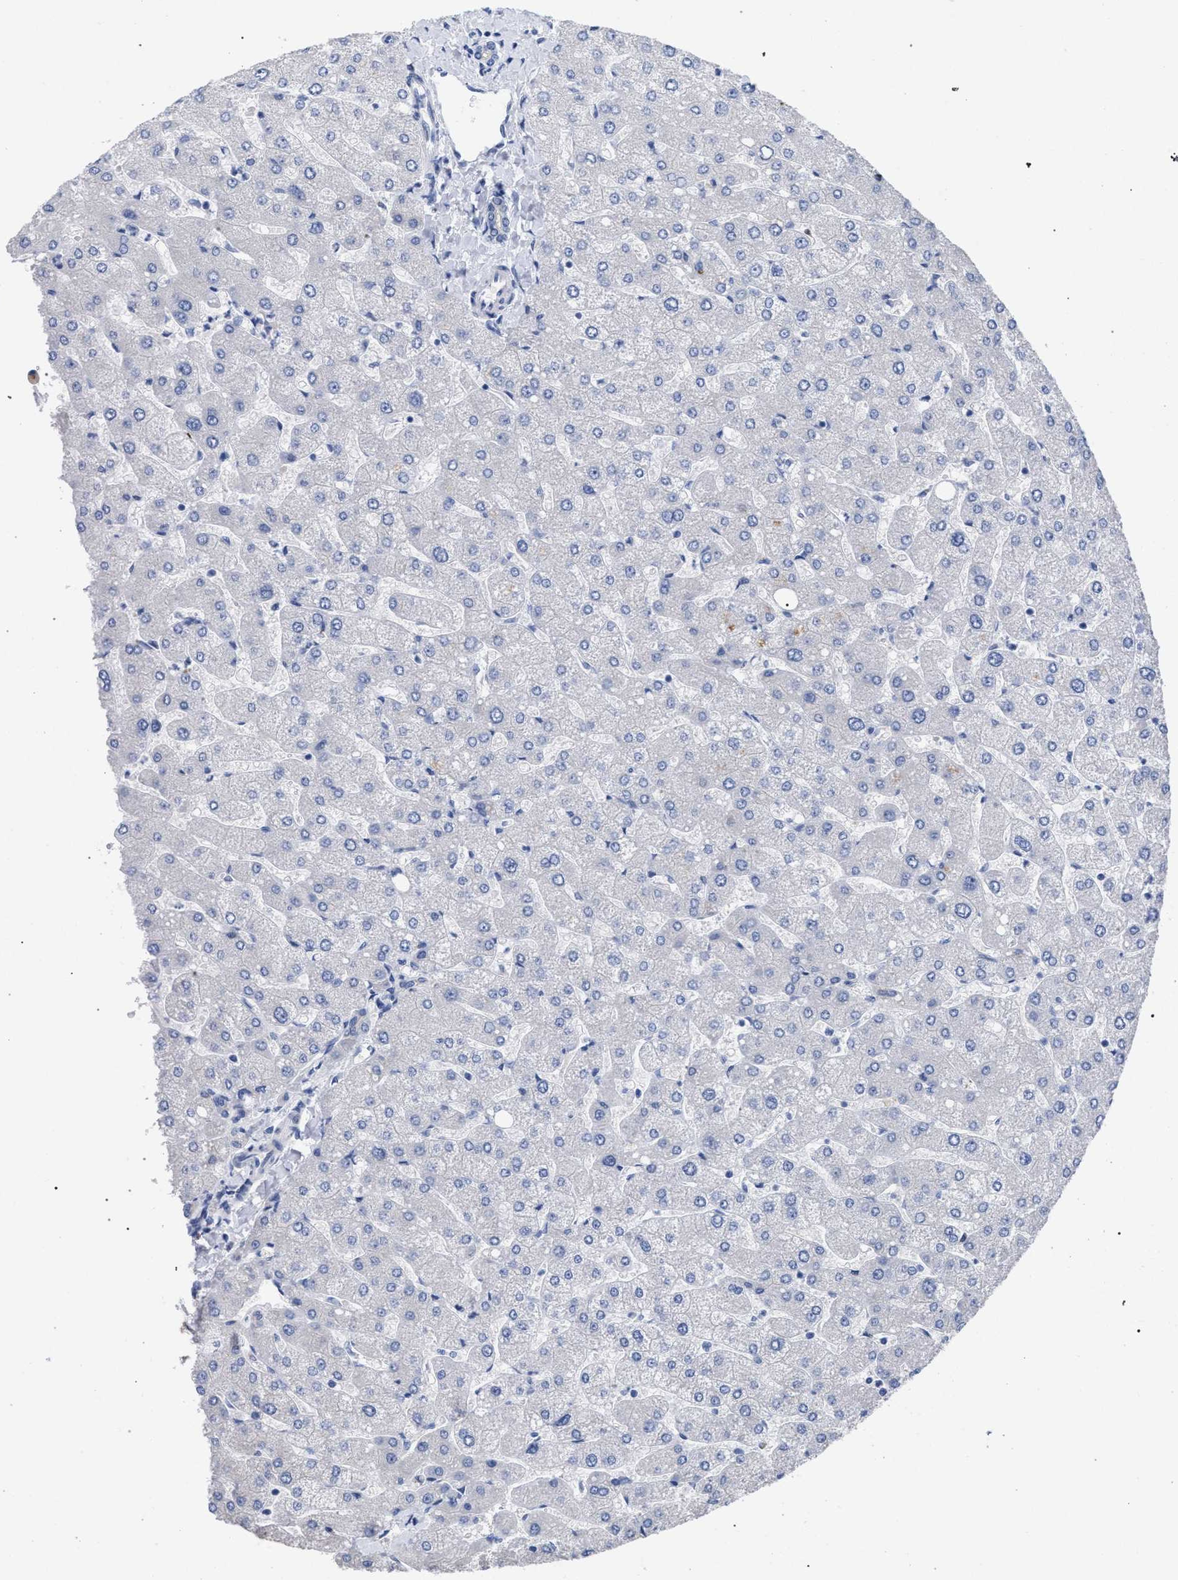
{"staining": {"intensity": "negative", "quantity": "none", "location": "none"}, "tissue": "liver", "cell_type": "Cholangiocytes", "image_type": "normal", "snomed": [{"axis": "morphology", "description": "Normal tissue, NOS"}, {"axis": "topography", "description": "Liver"}], "caption": "Immunohistochemical staining of benign human liver shows no significant positivity in cholangiocytes. (Brightfield microscopy of DAB immunohistochemistry at high magnification).", "gene": "GOLGA2", "patient": {"sex": "male", "age": 55}}